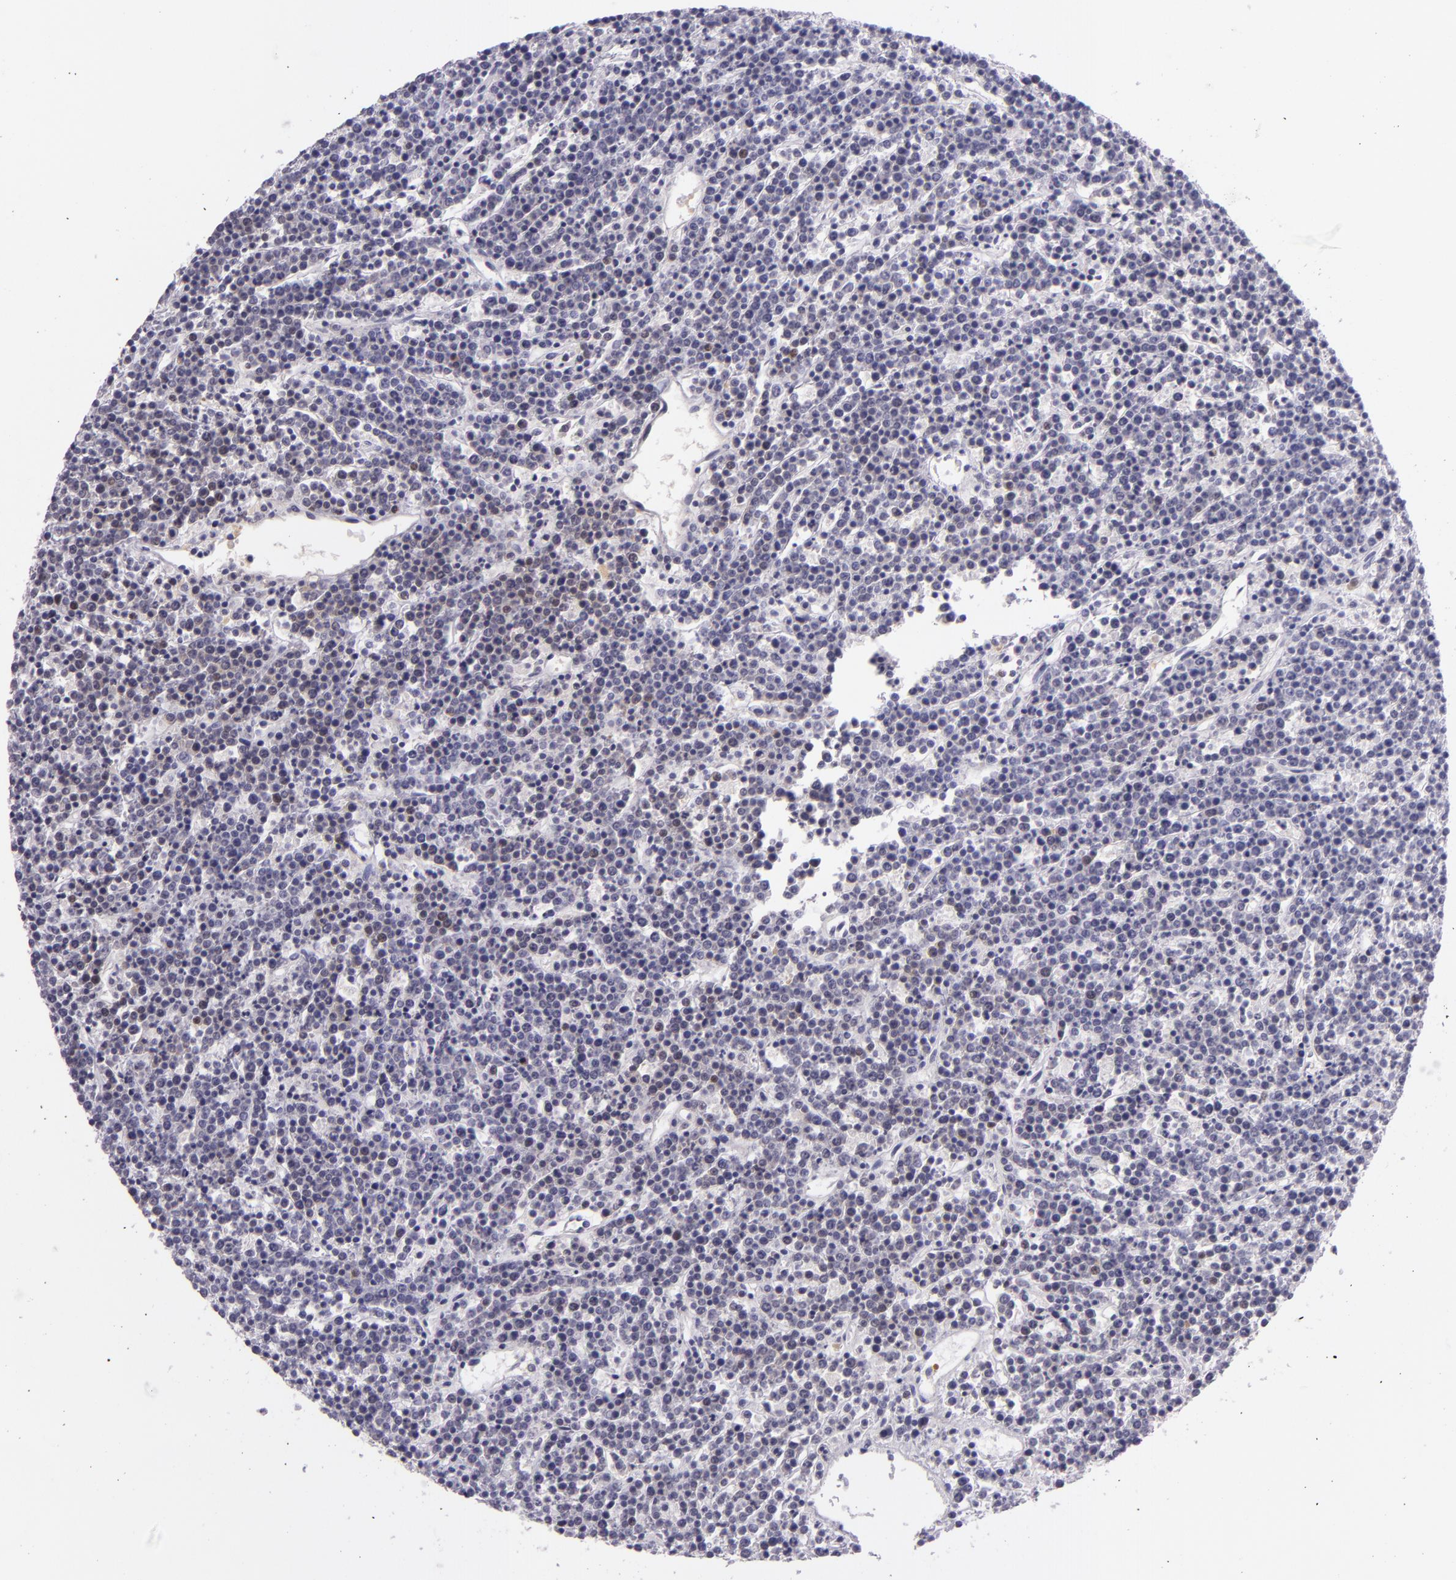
{"staining": {"intensity": "negative", "quantity": "none", "location": "none"}, "tissue": "lymphoma", "cell_type": "Tumor cells", "image_type": "cancer", "snomed": [{"axis": "morphology", "description": "Malignant lymphoma, non-Hodgkin's type, High grade"}, {"axis": "topography", "description": "Ovary"}], "caption": "There is no significant staining in tumor cells of high-grade malignant lymphoma, non-Hodgkin's type. (Stains: DAB immunohistochemistry (IHC) with hematoxylin counter stain, Microscopy: brightfield microscopy at high magnification).", "gene": "HSP90AA1", "patient": {"sex": "female", "age": 56}}